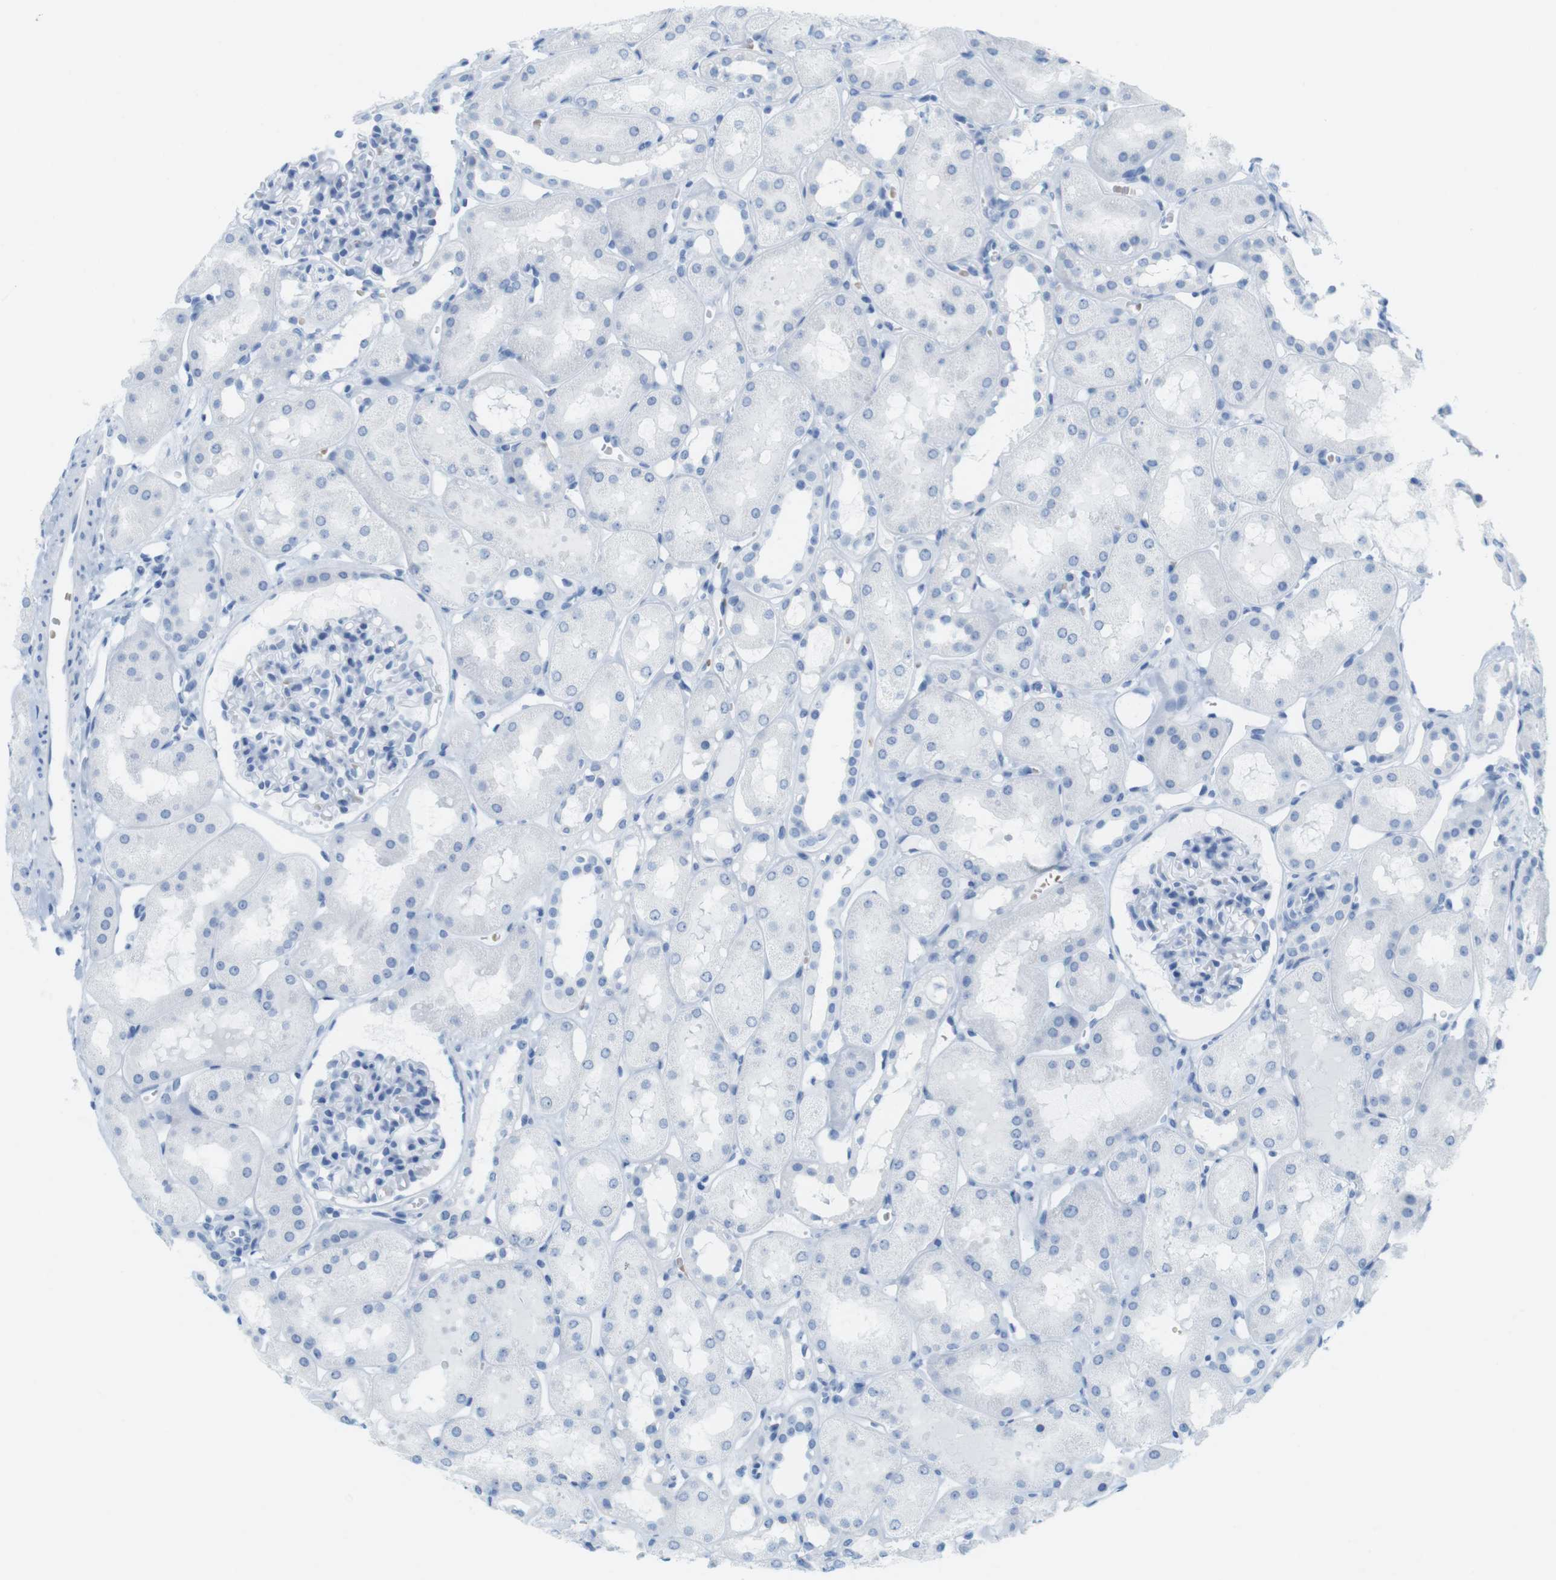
{"staining": {"intensity": "negative", "quantity": "none", "location": "none"}, "tissue": "kidney", "cell_type": "Cells in glomeruli", "image_type": "normal", "snomed": [{"axis": "morphology", "description": "Normal tissue, NOS"}, {"axis": "topography", "description": "Kidney"}, {"axis": "topography", "description": "Urinary bladder"}], "caption": "Immunohistochemical staining of unremarkable human kidney shows no significant staining in cells in glomeruli. (DAB (3,3'-diaminobenzidine) immunohistochemistry (IHC) with hematoxylin counter stain).", "gene": "TNNT2", "patient": {"sex": "male", "age": 16}}